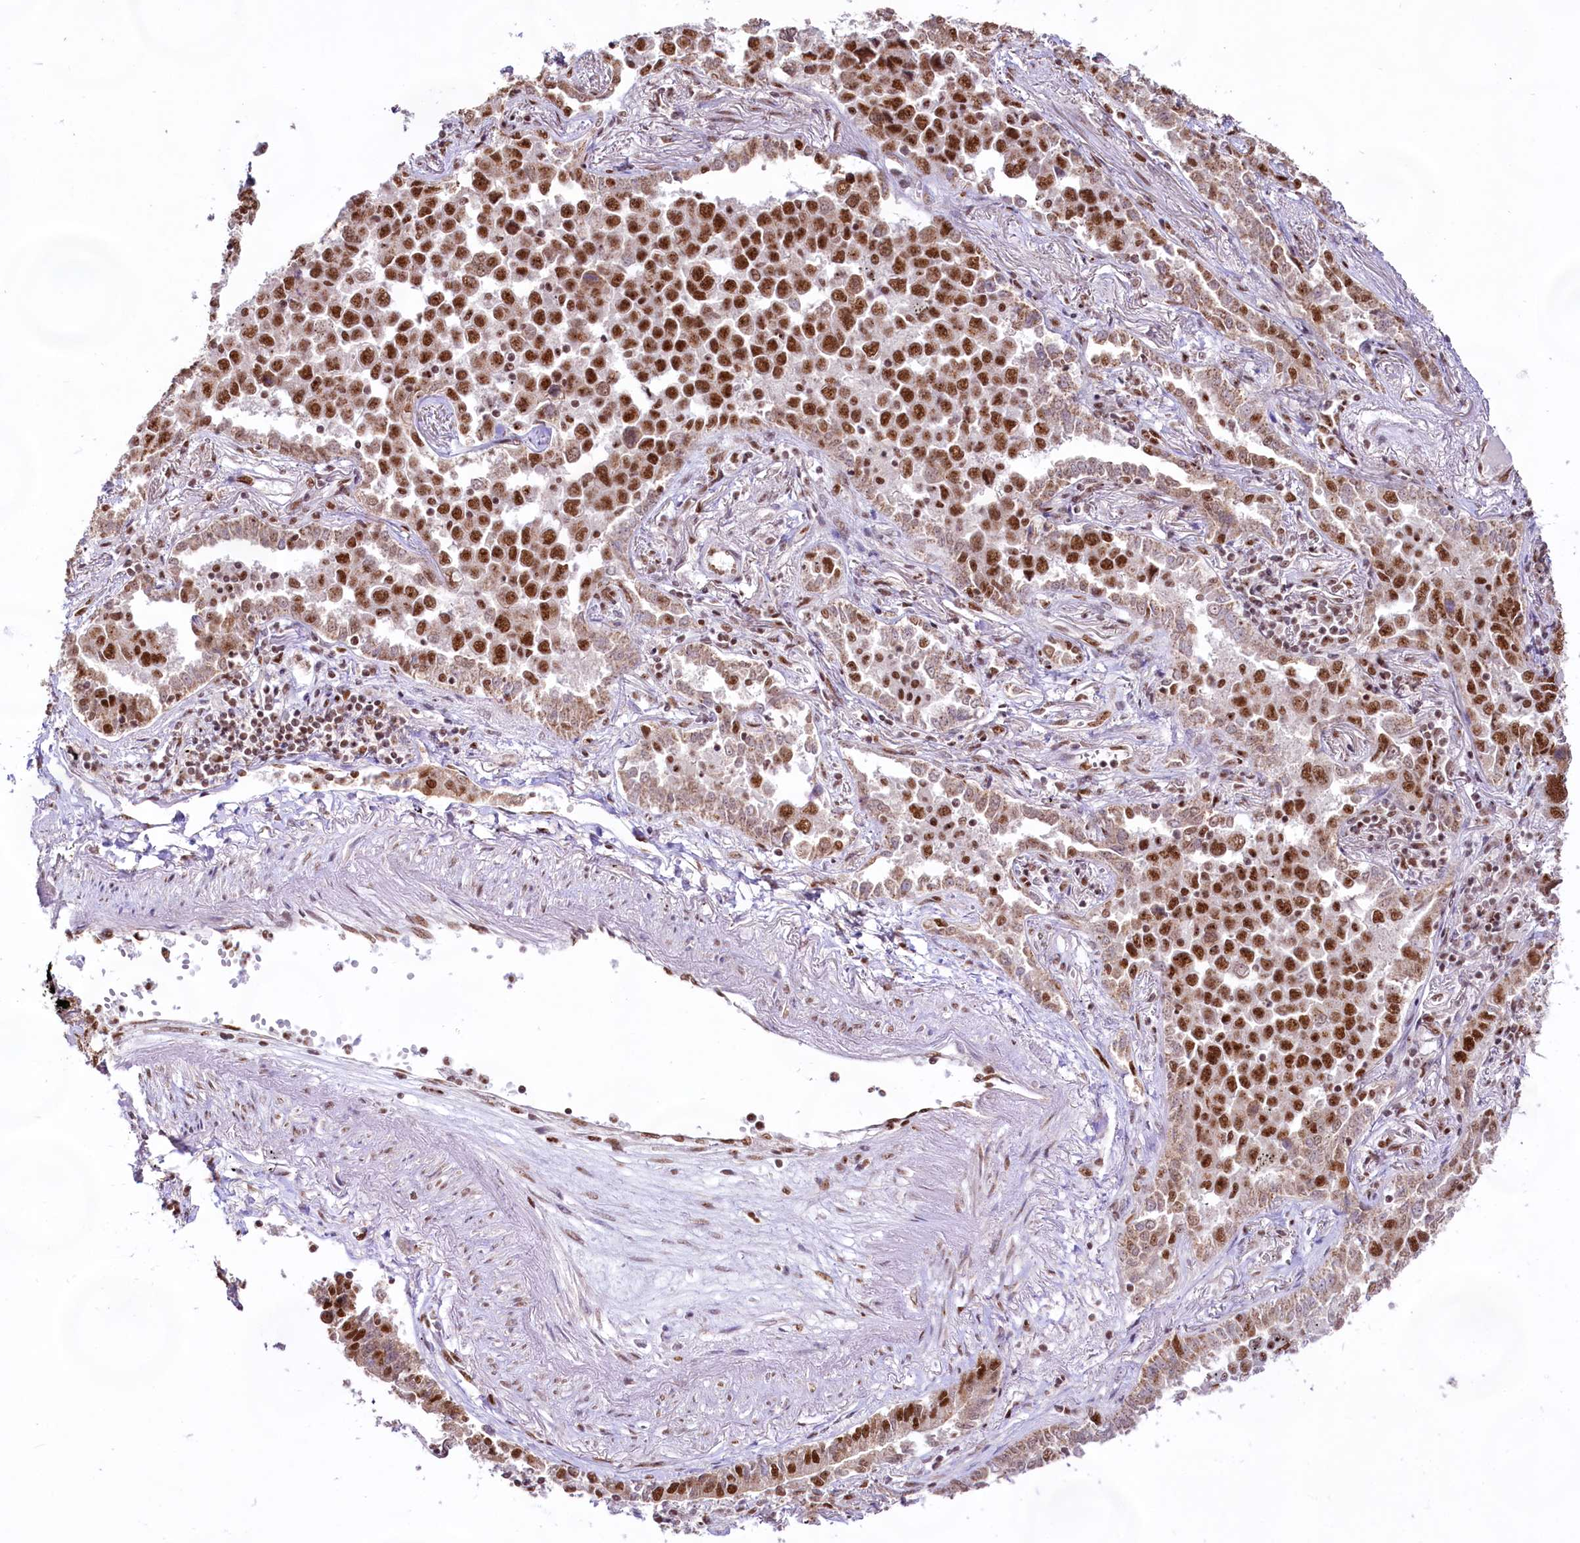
{"staining": {"intensity": "strong", "quantity": ">75%", "location": "nuclear"}, "tissue": "lung cancer", "cell_type": "Tumor cells", "image_type": "cancer", "snomed": [{"axis": "morphology", "description": "Adenocarcinoma, NOS"}, {"axis": "topography", "description": "Lung"}], "caption": "Brown immunohistochemical staining in human lung adenocarcinoma demonstrates strong nuclear positivity in about >75% of tumor cells. (DAB (3,3'-diaminobenzidine) IHC with brightfield microscopy, high magnification).", "gene": "HIRA", "patient": {"sex": "male", "age": 67}}